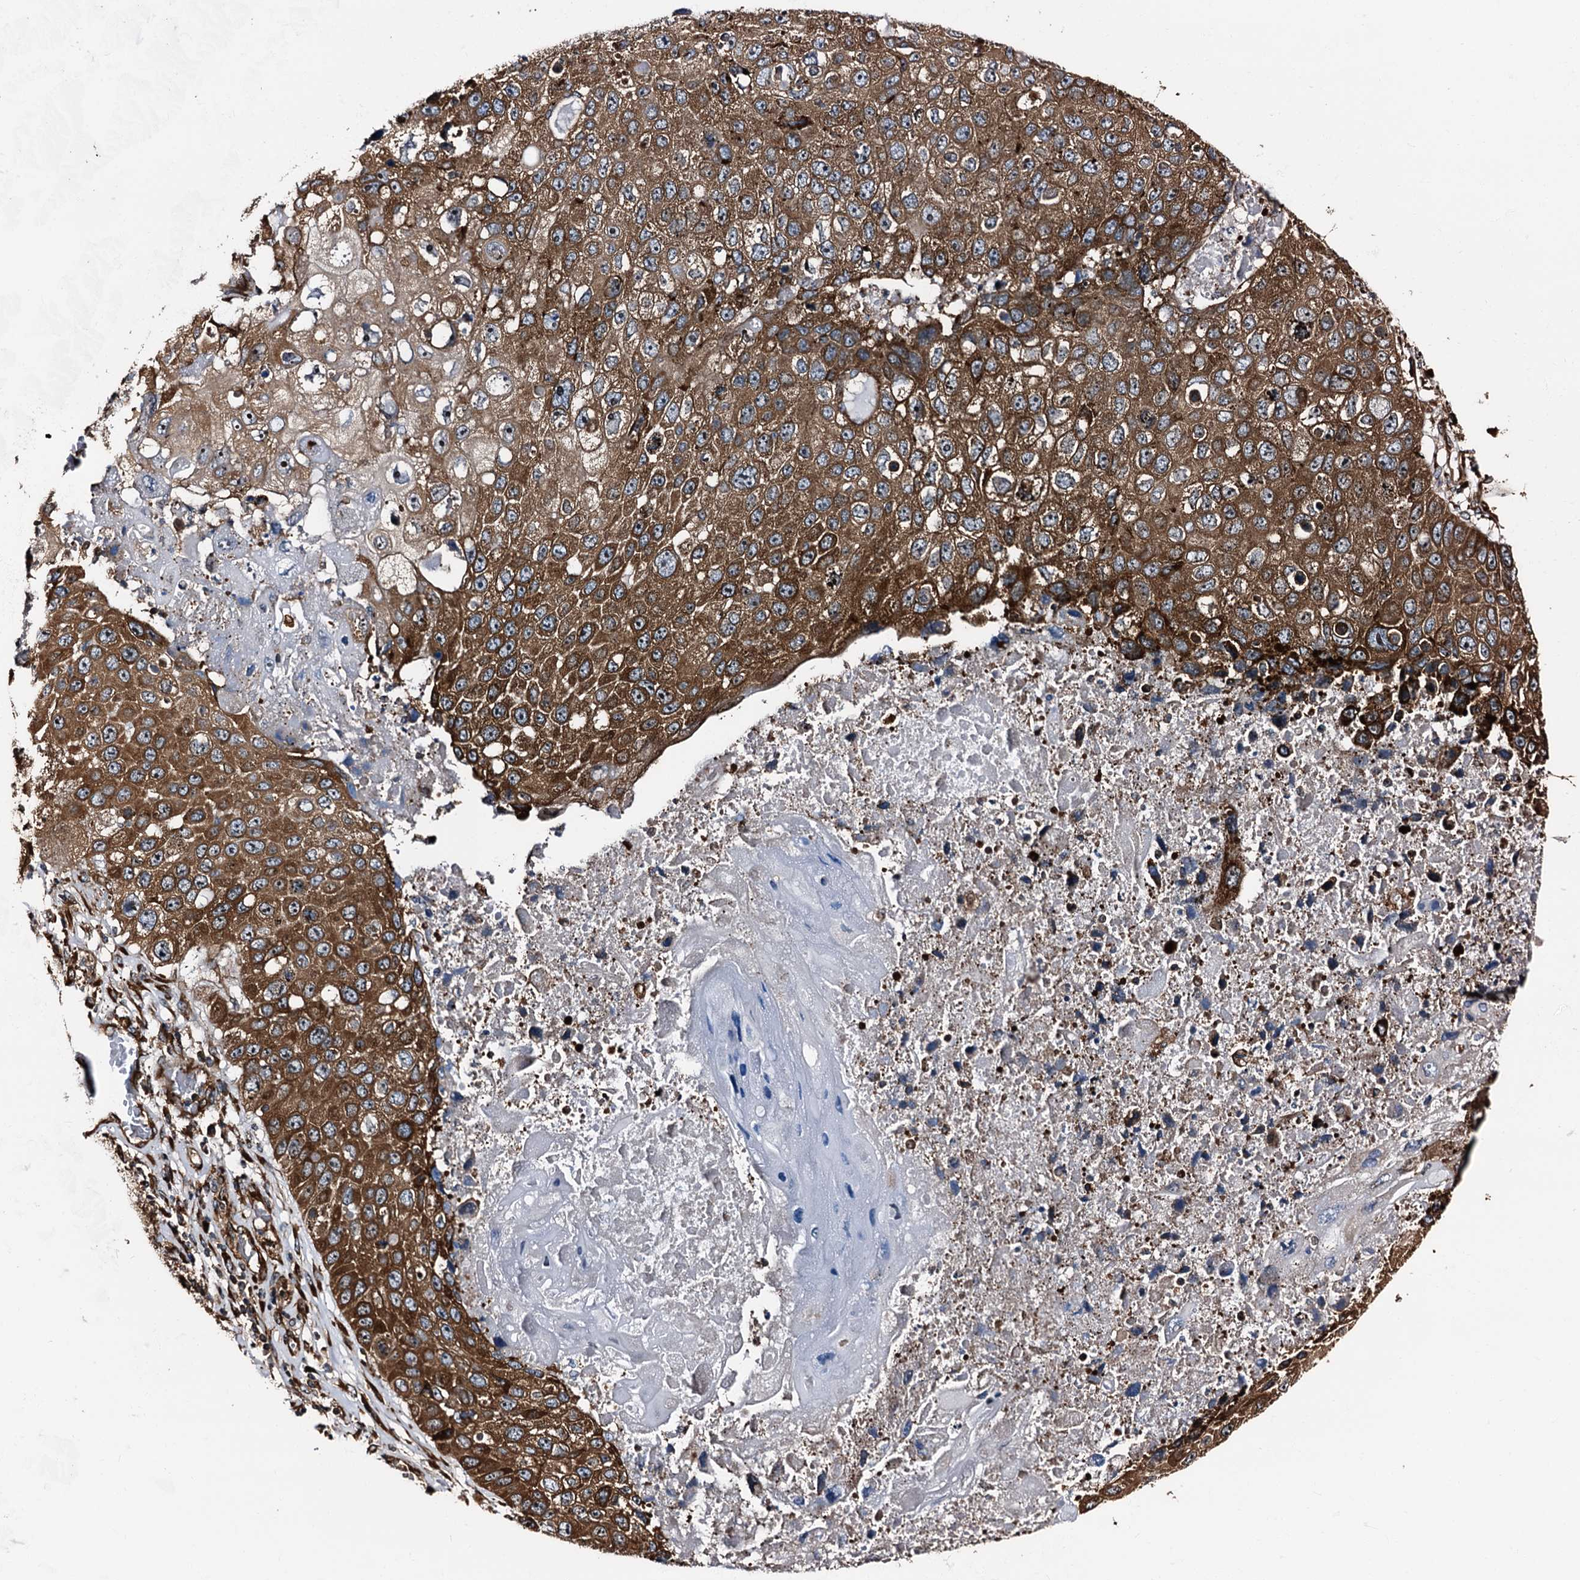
{"staining": {"intensity": "strong", "quantity": ">75%", "location": "cytoplasmic/membranous"}, "tissue": "lung cancer", "cell_type": "Tumor cells", "image_type": "cancer", "snomed": [{"axis": "morphology", "description": "Squamous cell carcinoma, NOS"}, {"axis": "topography", "description": "Lung"}], "caption": "Lung squamous cell carcinoma stained with DAB (3,3'-diaminobenzidine) IHC demonstrates high levels of strong cytoplasmic/membranous expression in approximately >75% of tumor cells.", "gene": "ATP2C1", "patient": {"sex": "male", "age": 61}}